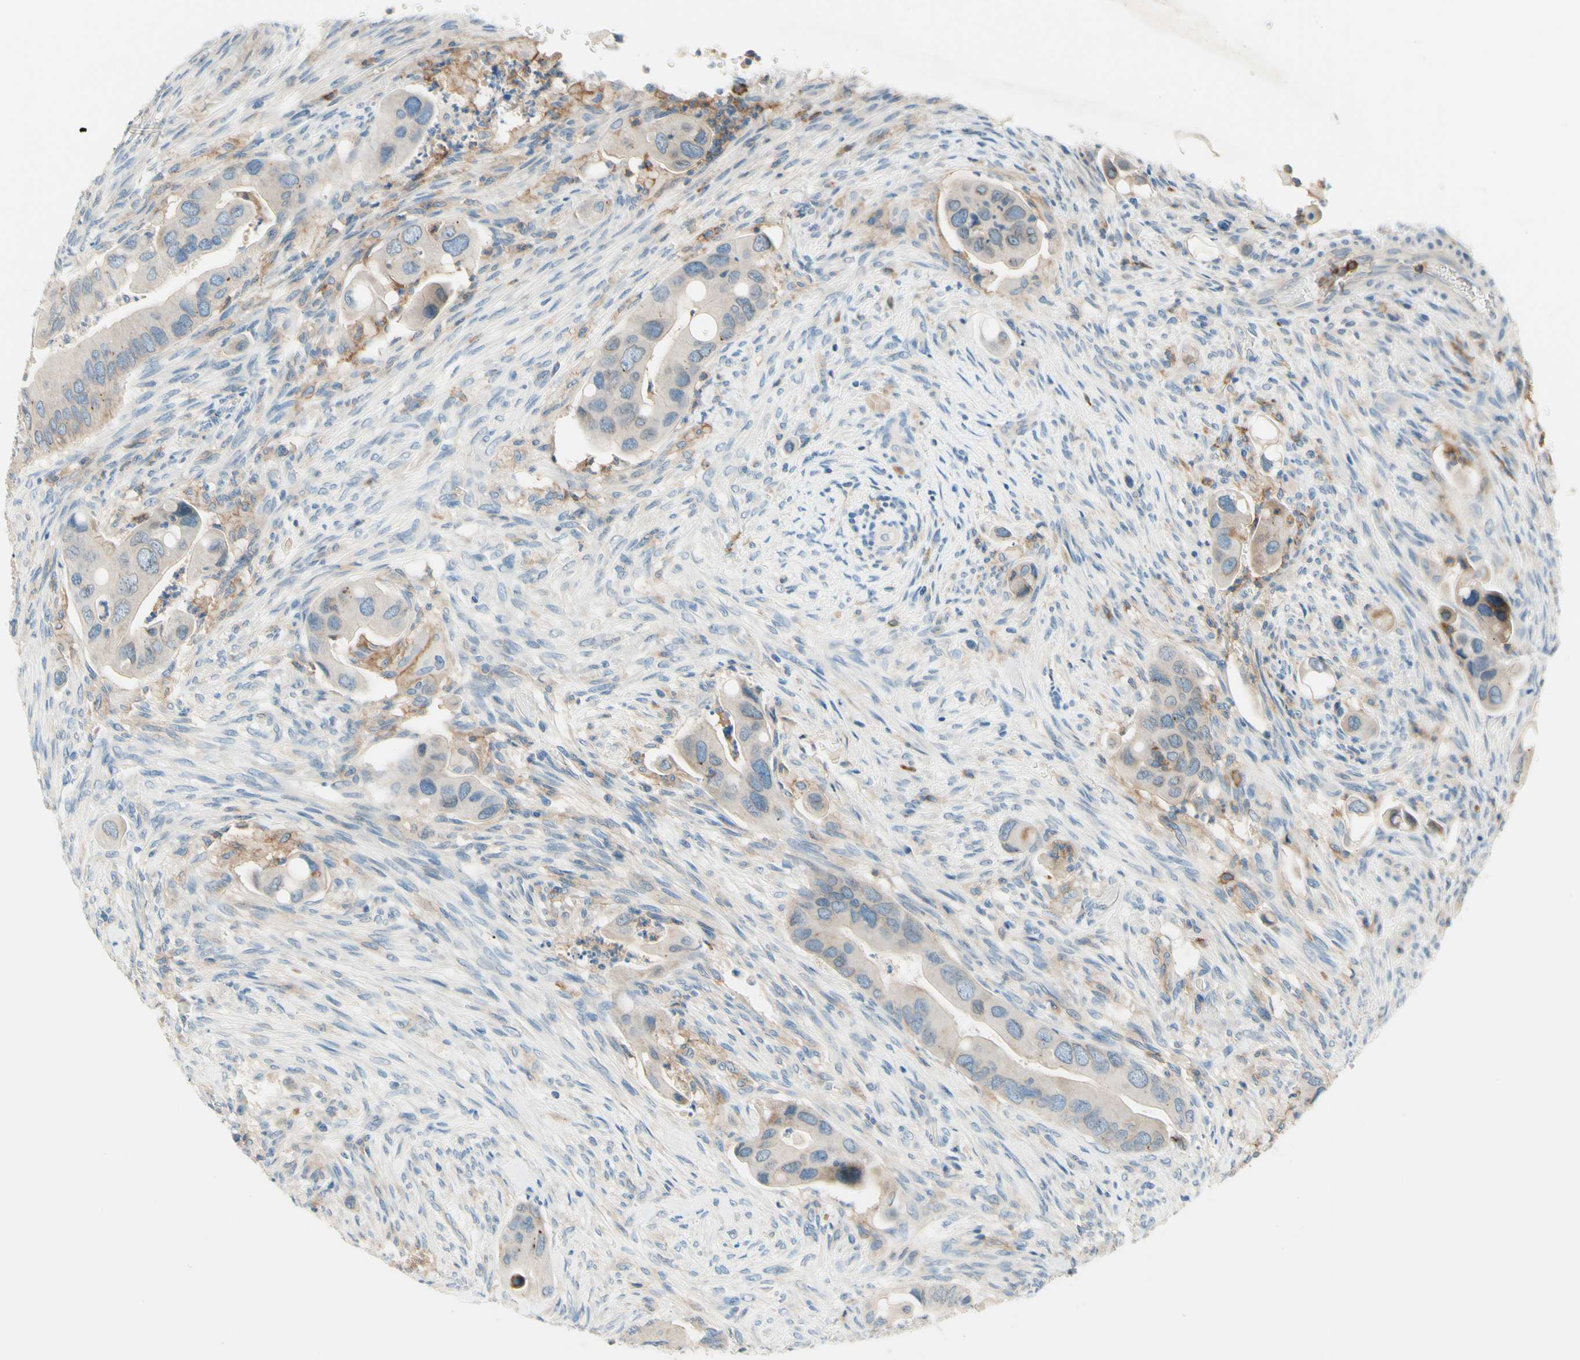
{"staining": {"intensity": "weak", "quantity": "<25%", "location": "cytoplasmic/membranous"}, "tissue": "colorectal cancer", "cell_type": "Tumor cells", "image_type": "cancer", "snomed": [{"axis": "morphology", "description": "Adenocarcinoma, NOS"}, {"axis": "topography", "description": "Rectum"}], "caption": "Histopathology image shows no protein expression in tumor cells of colorectal cancer tissue.", "gene": "SIGLEC9", "patient": {"sex": "female", "age": 57}}